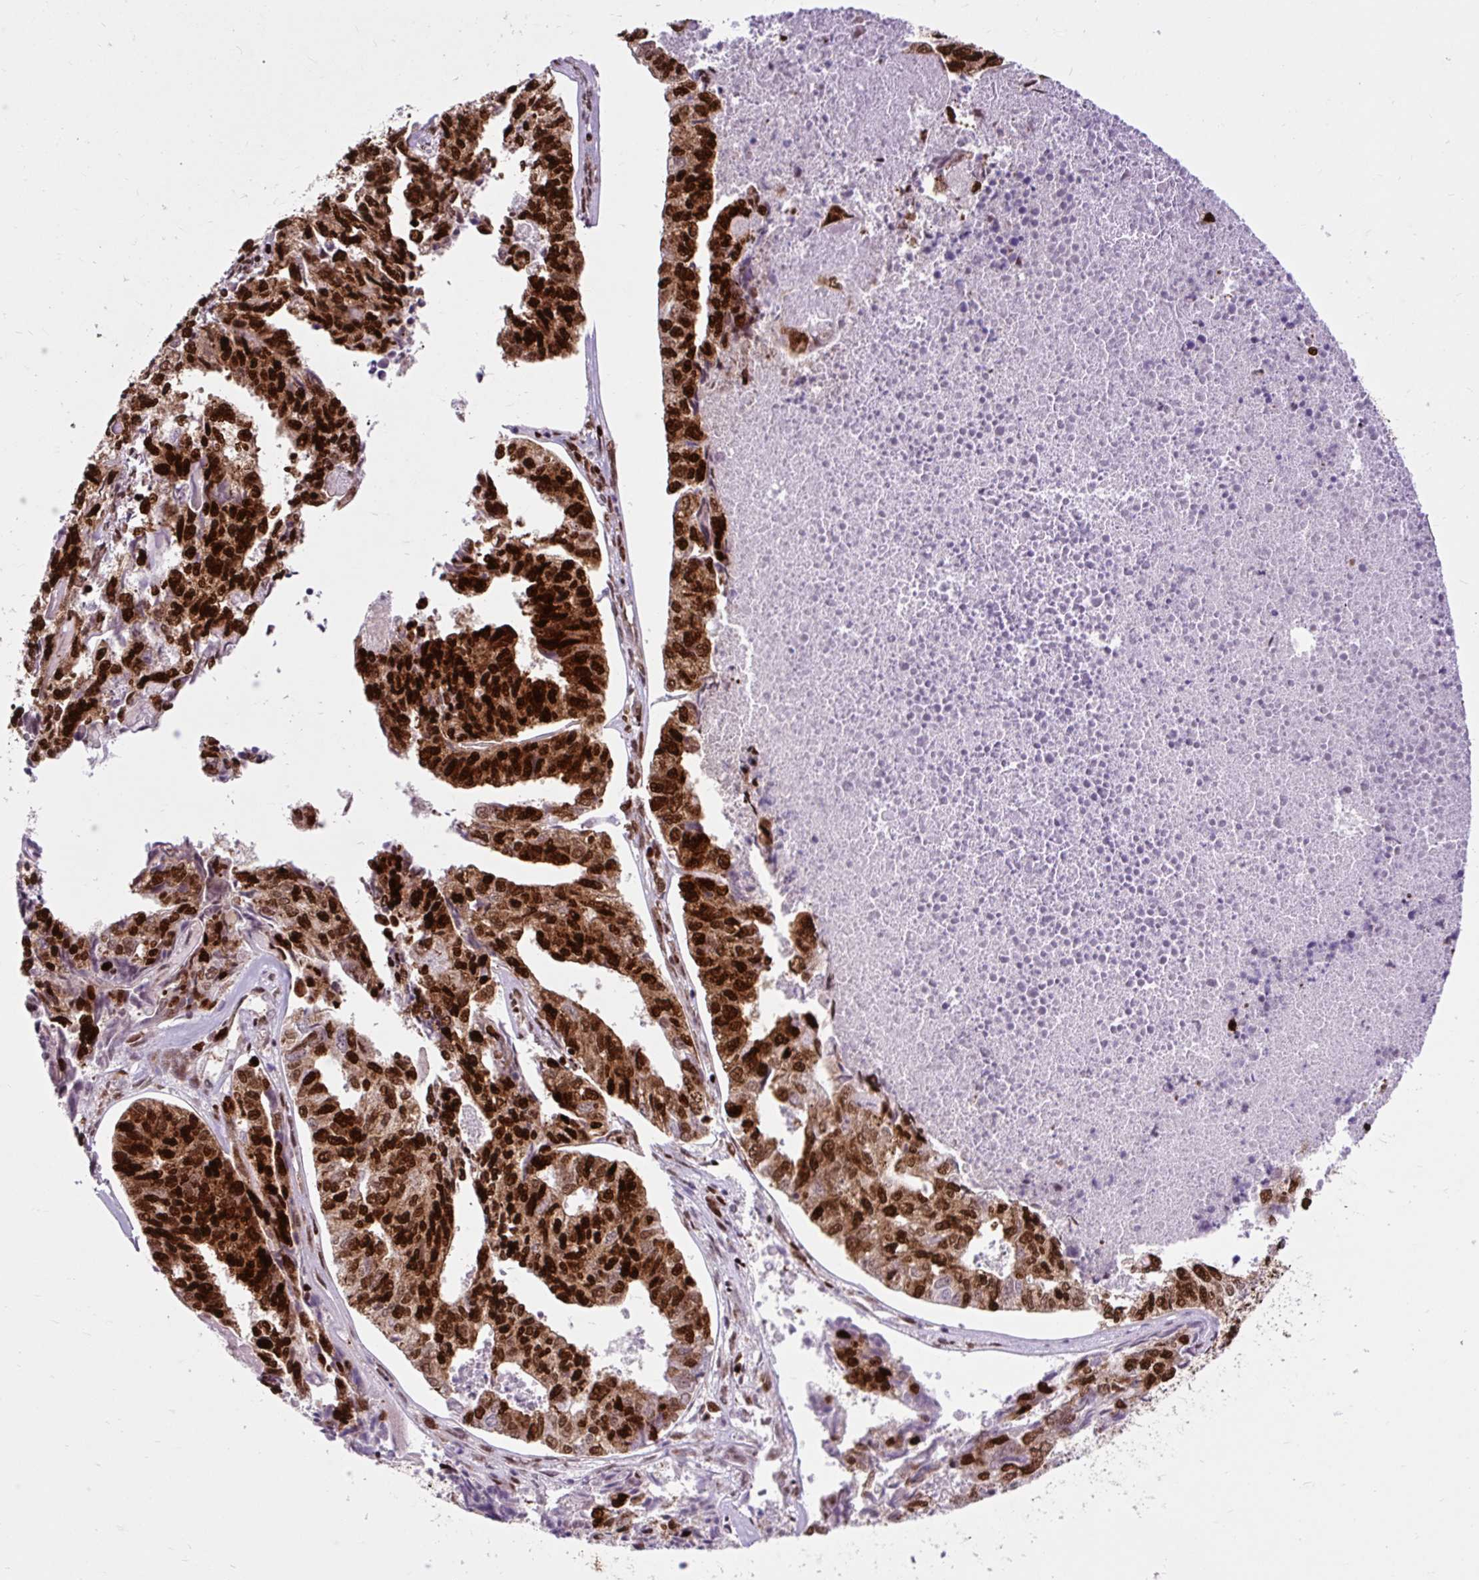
{"staining": {"intensity": "strong", "quantity": ">75%", "location": "nuclear"}, "tissue": "endometrial cancer", "cell_type": "Tumor cells", "image_type": "cancer", "snomed": [{"axis": "morphology", "description": "Adenocarcinoma, NOS"}, {"axis": "topography", "description": "Endometrium"}], "caption": "Human endometrial cancer (adenocarcinoma) stained with a protein marker demonstrates strong staining in tumor cells.", "gene": "FUS", "patient": {"sex": "female", "age": 73}}